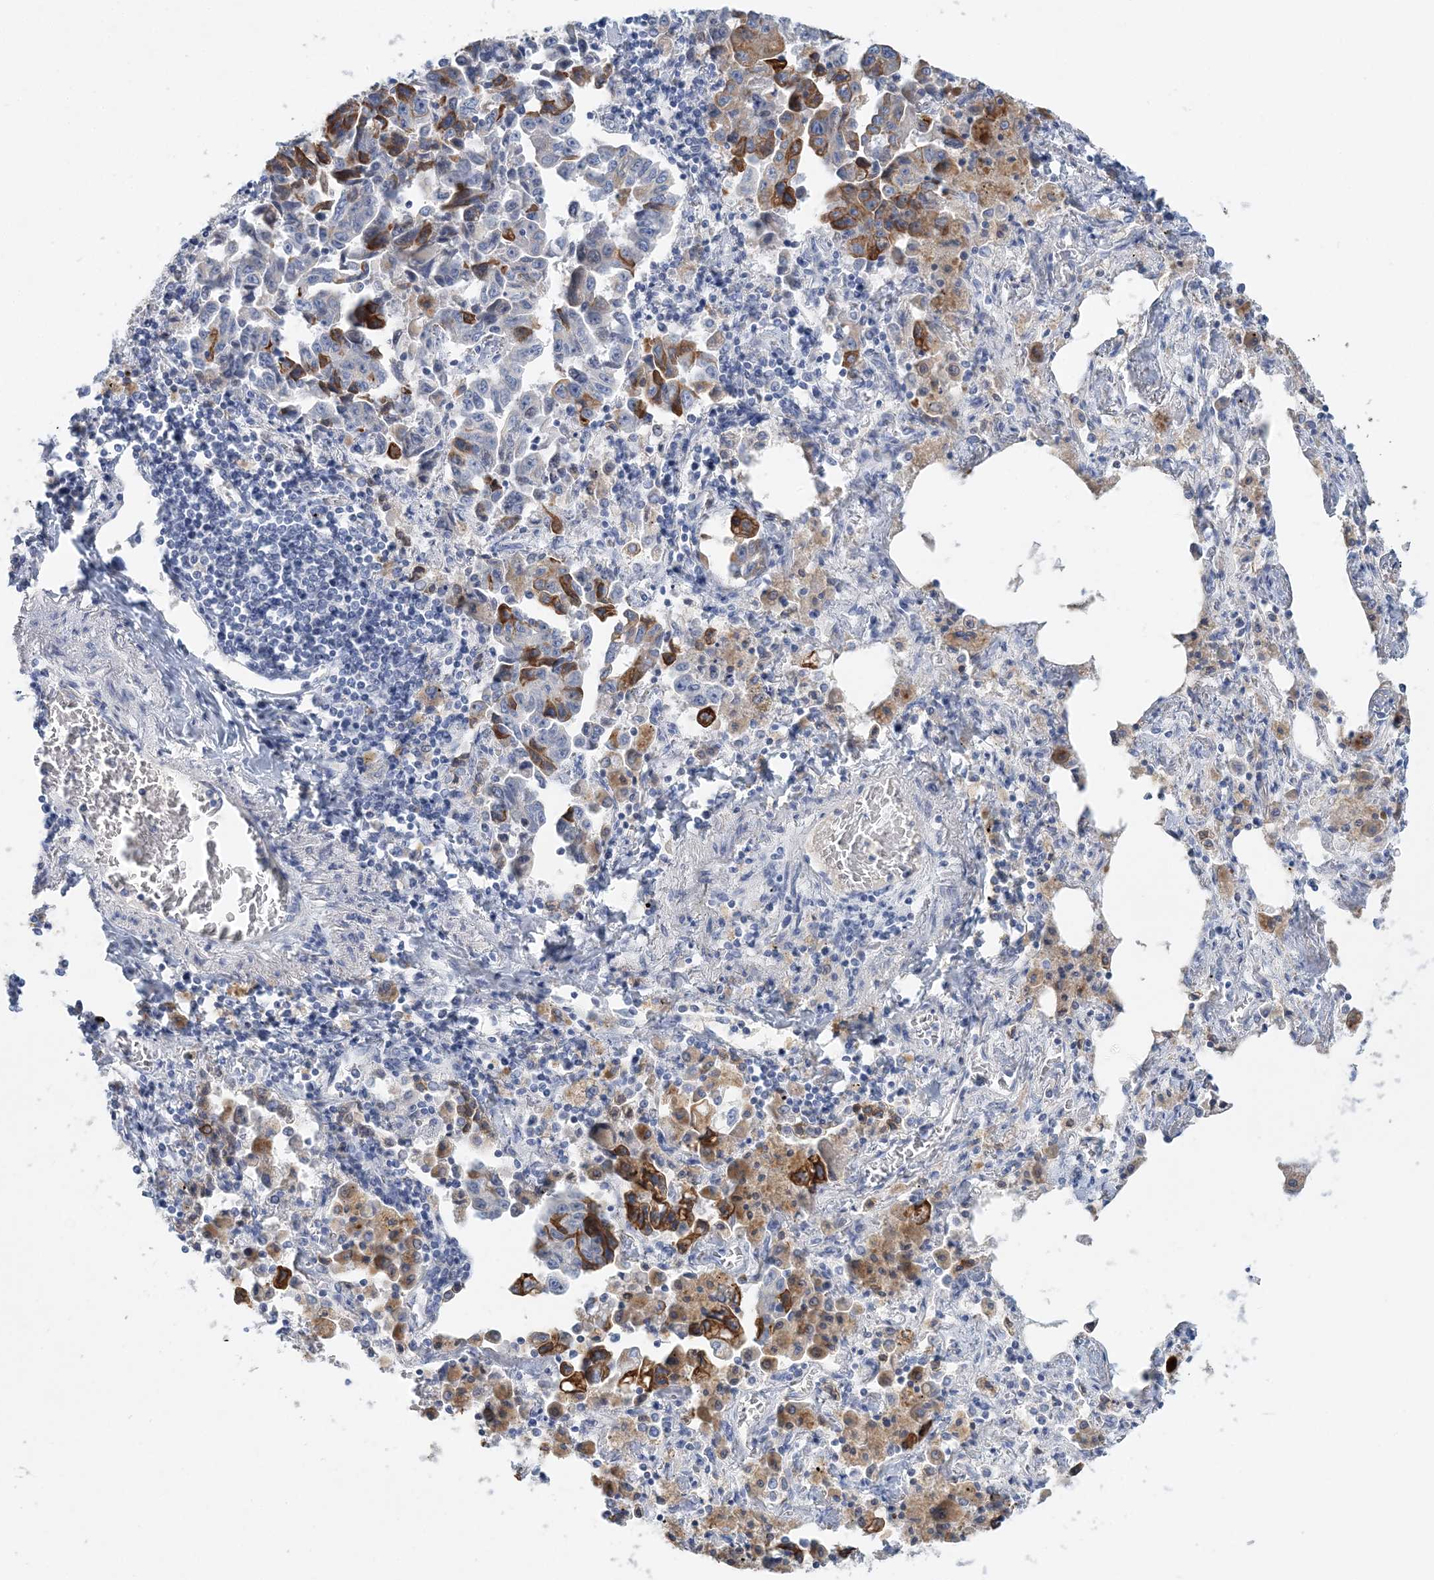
{"staining": {"intensity": "strong", "quantity": "<25%", "location": "cytoplasmic/membranous"}, "tissue": "lung cancer", "cell_type": "Tumor cells", "image_type": "cancer", "snomed": [{"axis": "morphology", "description": "Adenocarcinoma, NOS"}, {"axis": "topography", "description": "Lung"}], "caption": "Immunohistochemical staining of human lung adenocarcinoma shows medium levels of strong cytoplasmic/membranous protein expression in approximately <25% of tumor cells.", "gene": "LRRIQ4", "patient": {"sex": "female", "age": 51}}